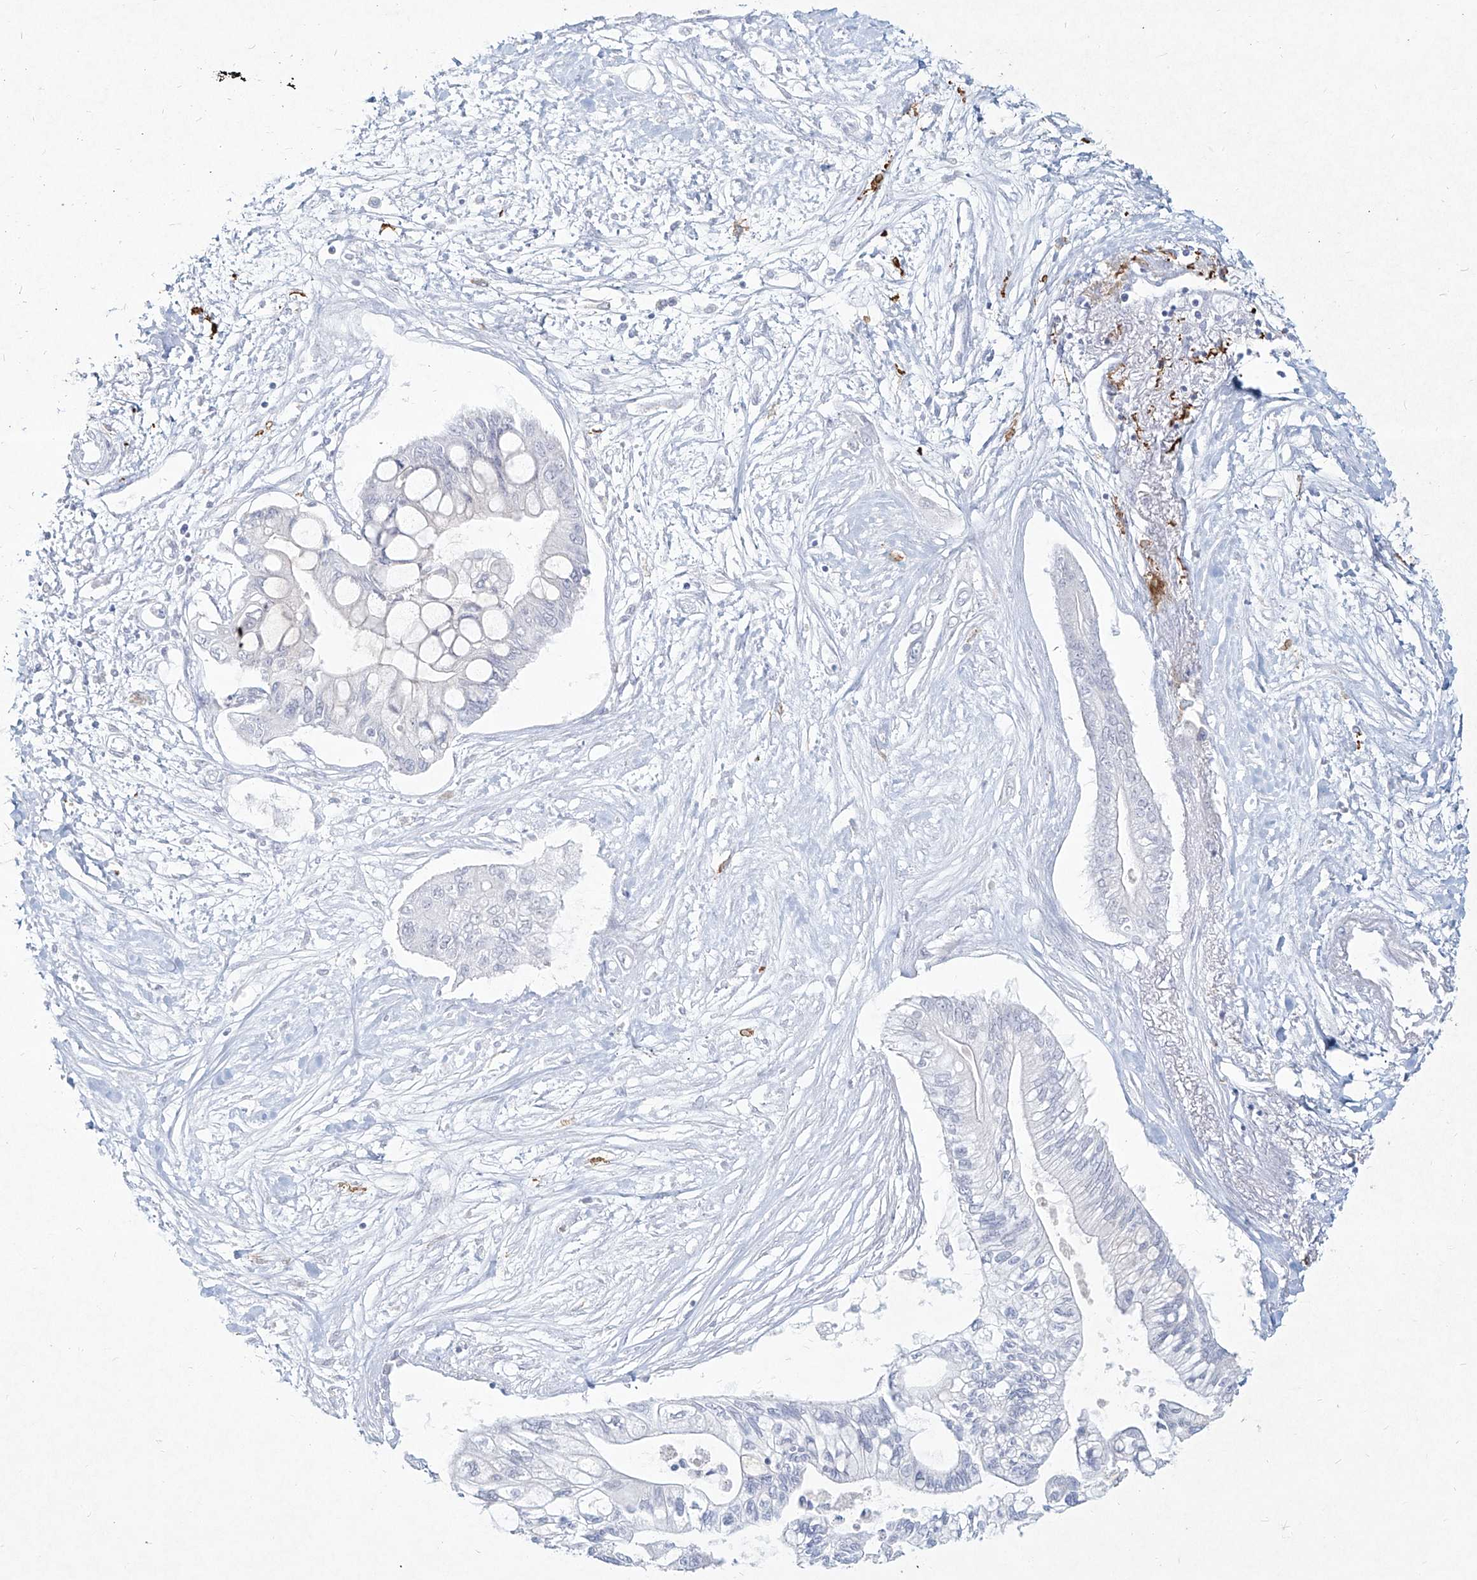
{"staining": {"intensity": "negative", "quantity": "none", "location": "none"}, "tissue": "pancreatic cancer", "cell_type": "Tumor cells", "image_type": "cancer", "snomed": [{"axis": "morphology", "description": "Adenocarcinoma, NOS"}, {"axis": "topography", "description": "Pancreas"}], "caption": "Immunohistochemical staining of human adenocarcinoma (pancreatic) demonstrates no significant positivity in tumor cells.", "gene": "CD209", "patient": {"sex": "female", "age": 77}}